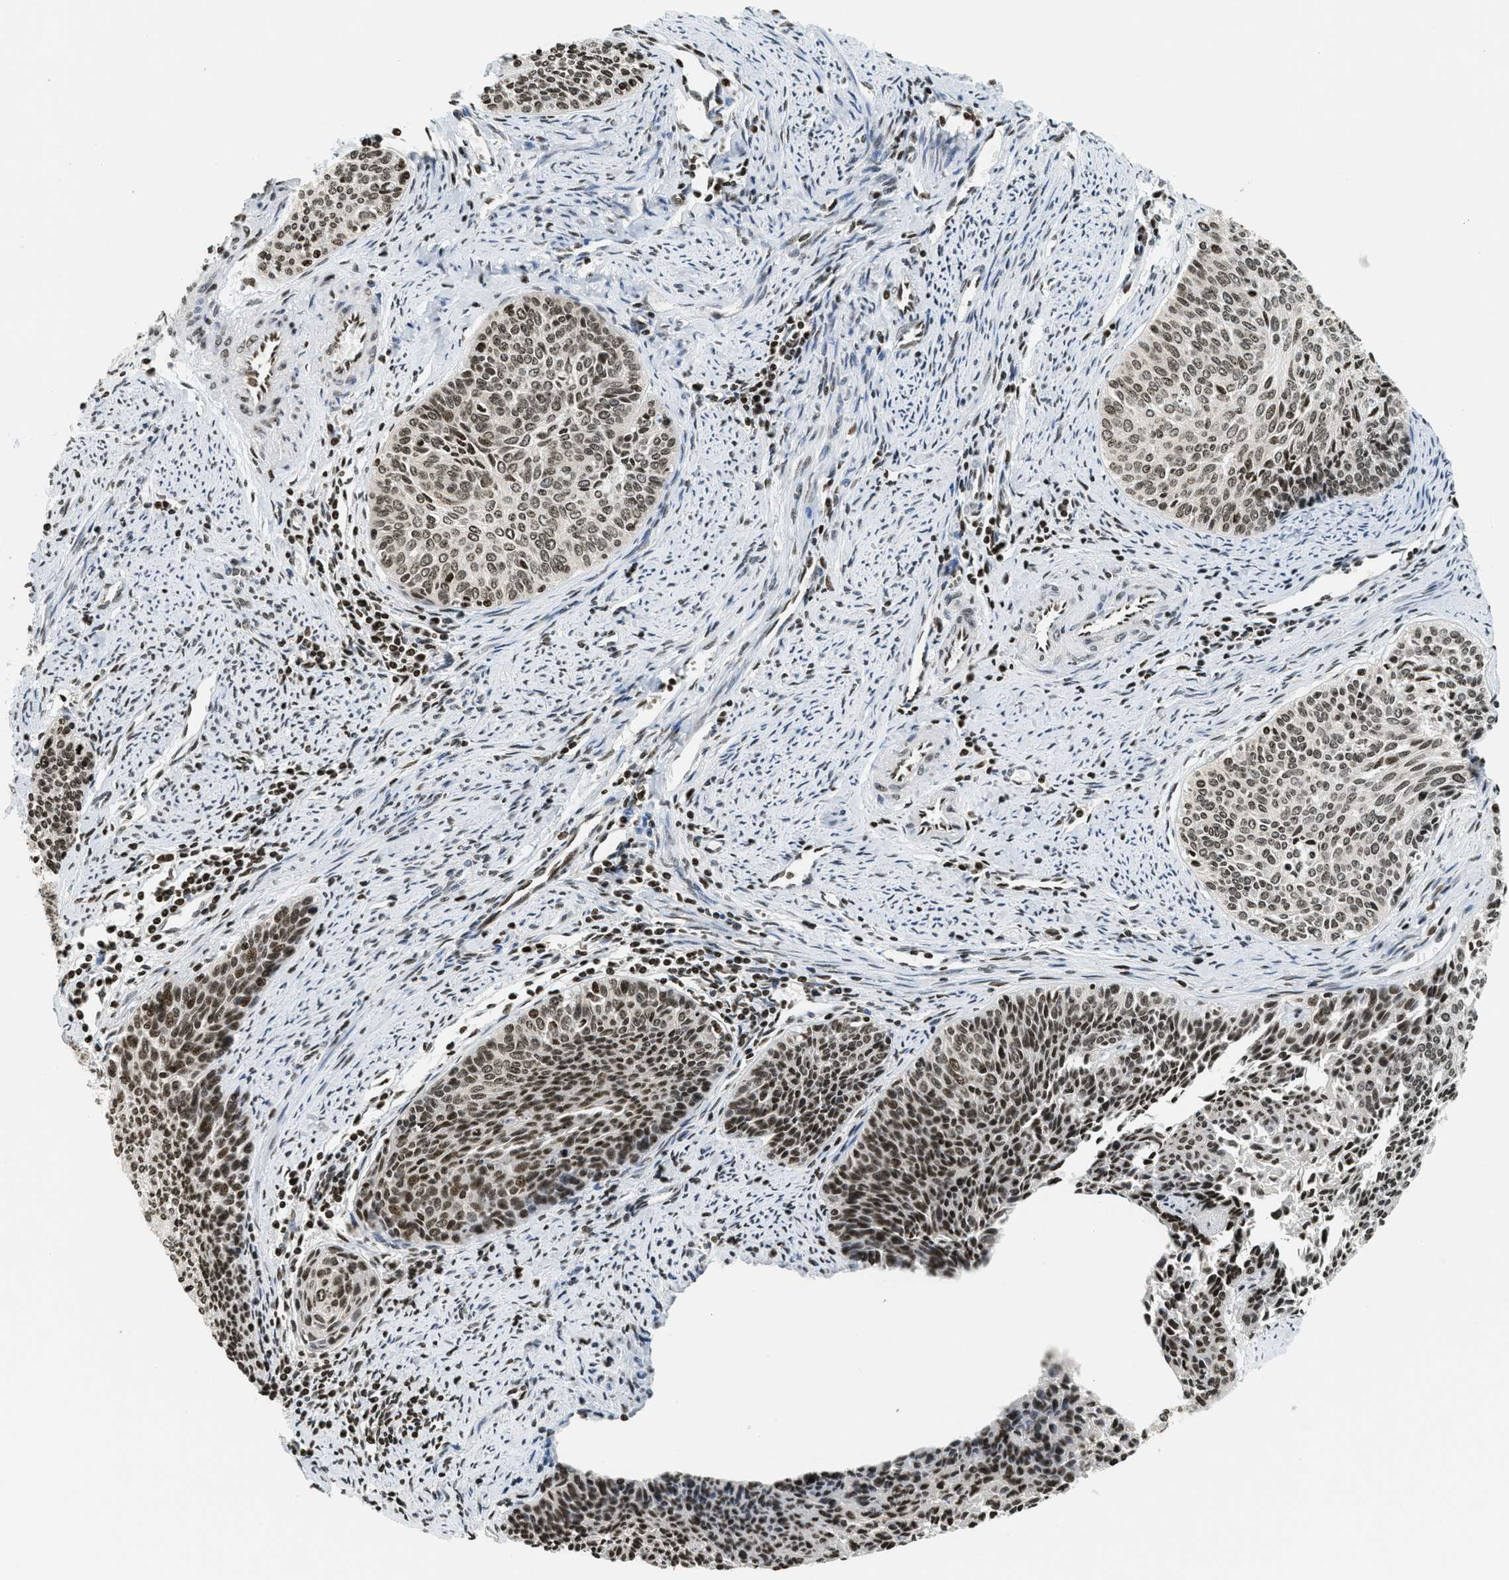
{"staining": {"intensity": "moderate", "quantity": ">75%", "location": "nuclear"}, "tissue": "cervical cancer", "cell_type": "Tumor cells", "image_type": "cancer", "snomed": [{"axis": "morphology", "description": "Squamous cell carcinoma, NOS"}, {"axis": "topography", "description": "Cervix"}], "caption": "A medium amount of moderate nuclear staining is present in about >75% of tumor cells in cervical cancer tissue.", "gene": "LDB2", "patient": {"sex": "female", "age": 55}}